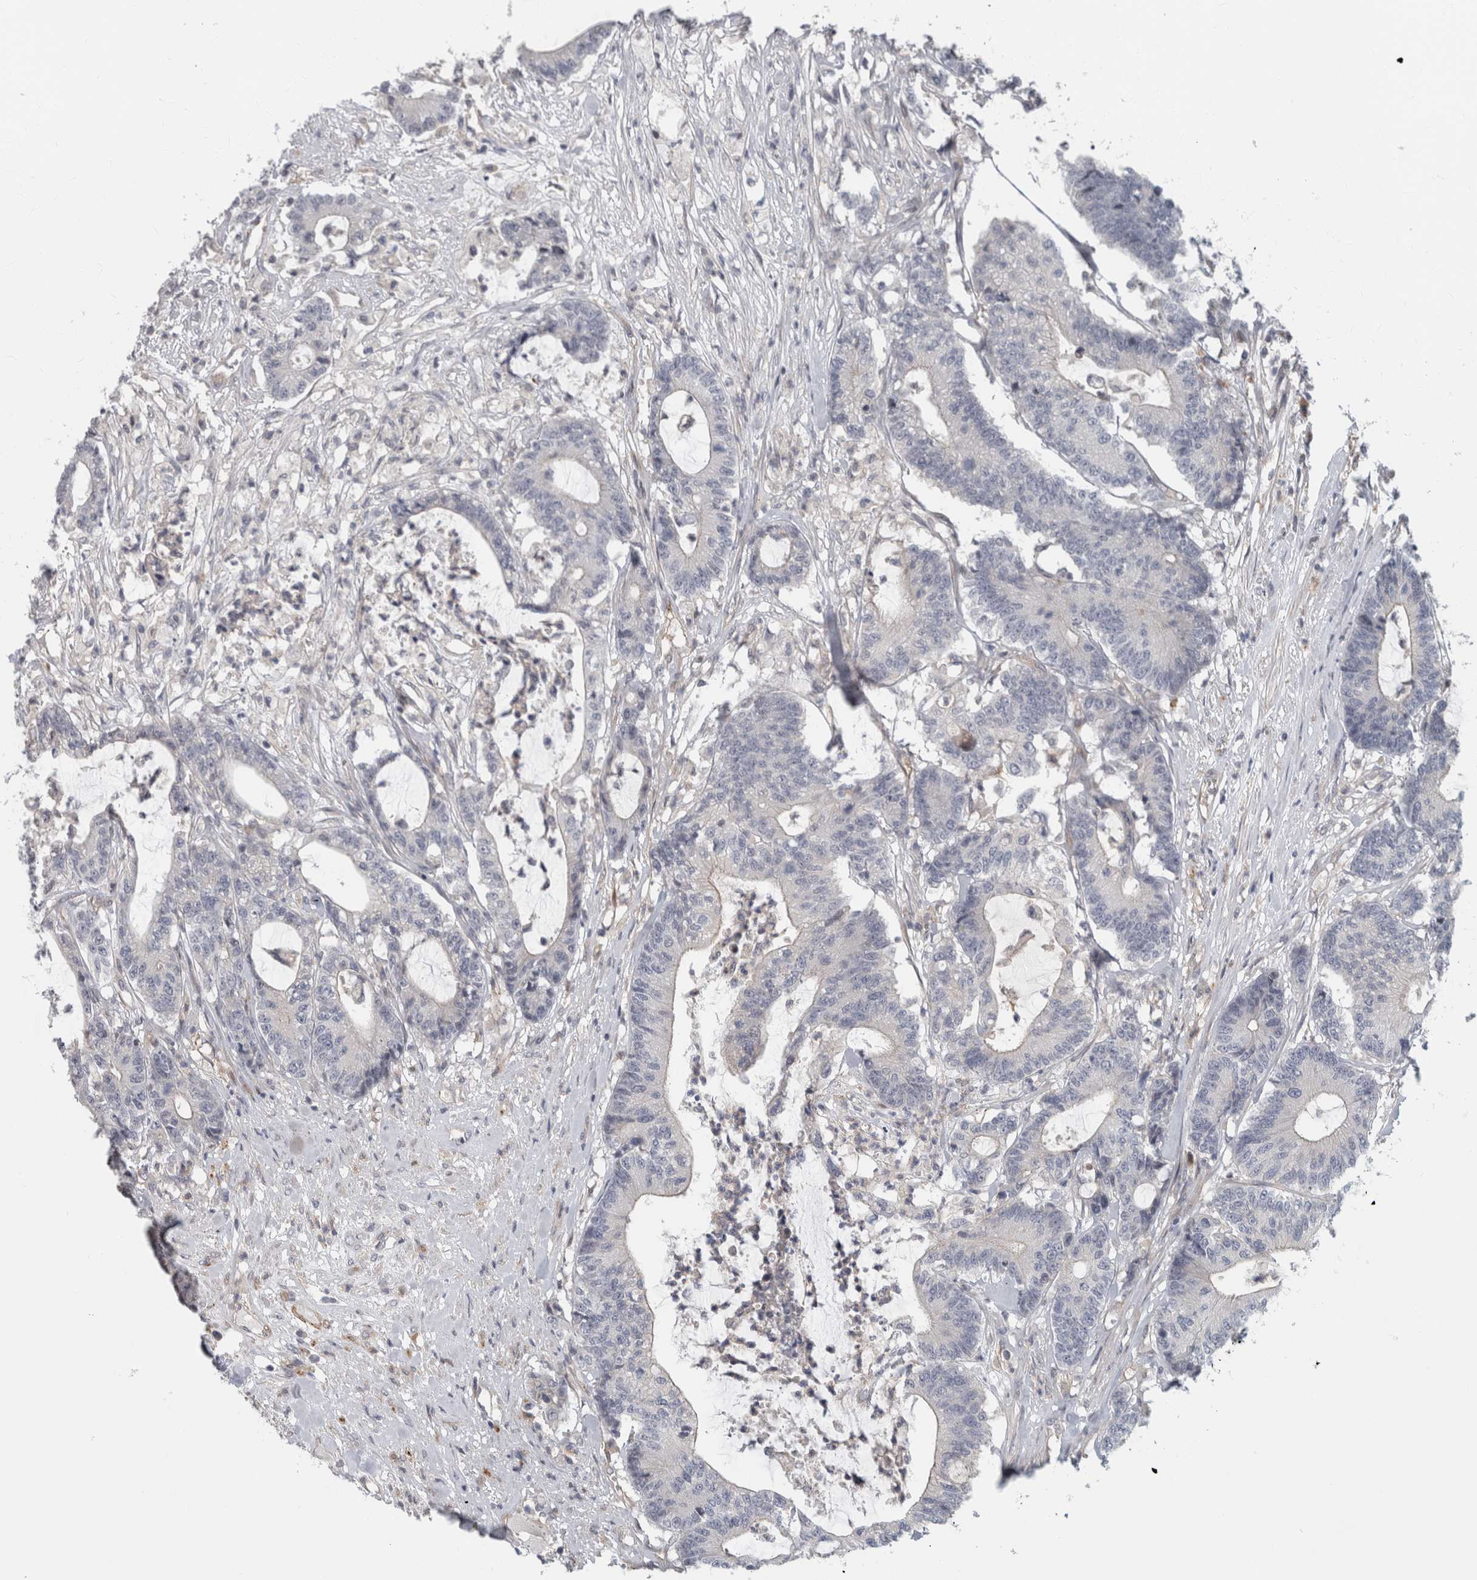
{"staining": {"intensity": "negative", "quantity": "none", "location": "none"}, "tissue": "colorectal cancer", "cell_type": "Tumor cells", "image_type": "cancer", "snomed": [{"axis": "morphology", "description": "Adenocarcinoma, NOS"}, {"axis": "topography", "description": "Colon"}], "caption": "Adenocarcinoma (colorectal) was stained to show a protein in brown. There is no significant expression in tumor cells.", "gene": "ZNF804B", "patient": {"sex": "female", "age": 84}}